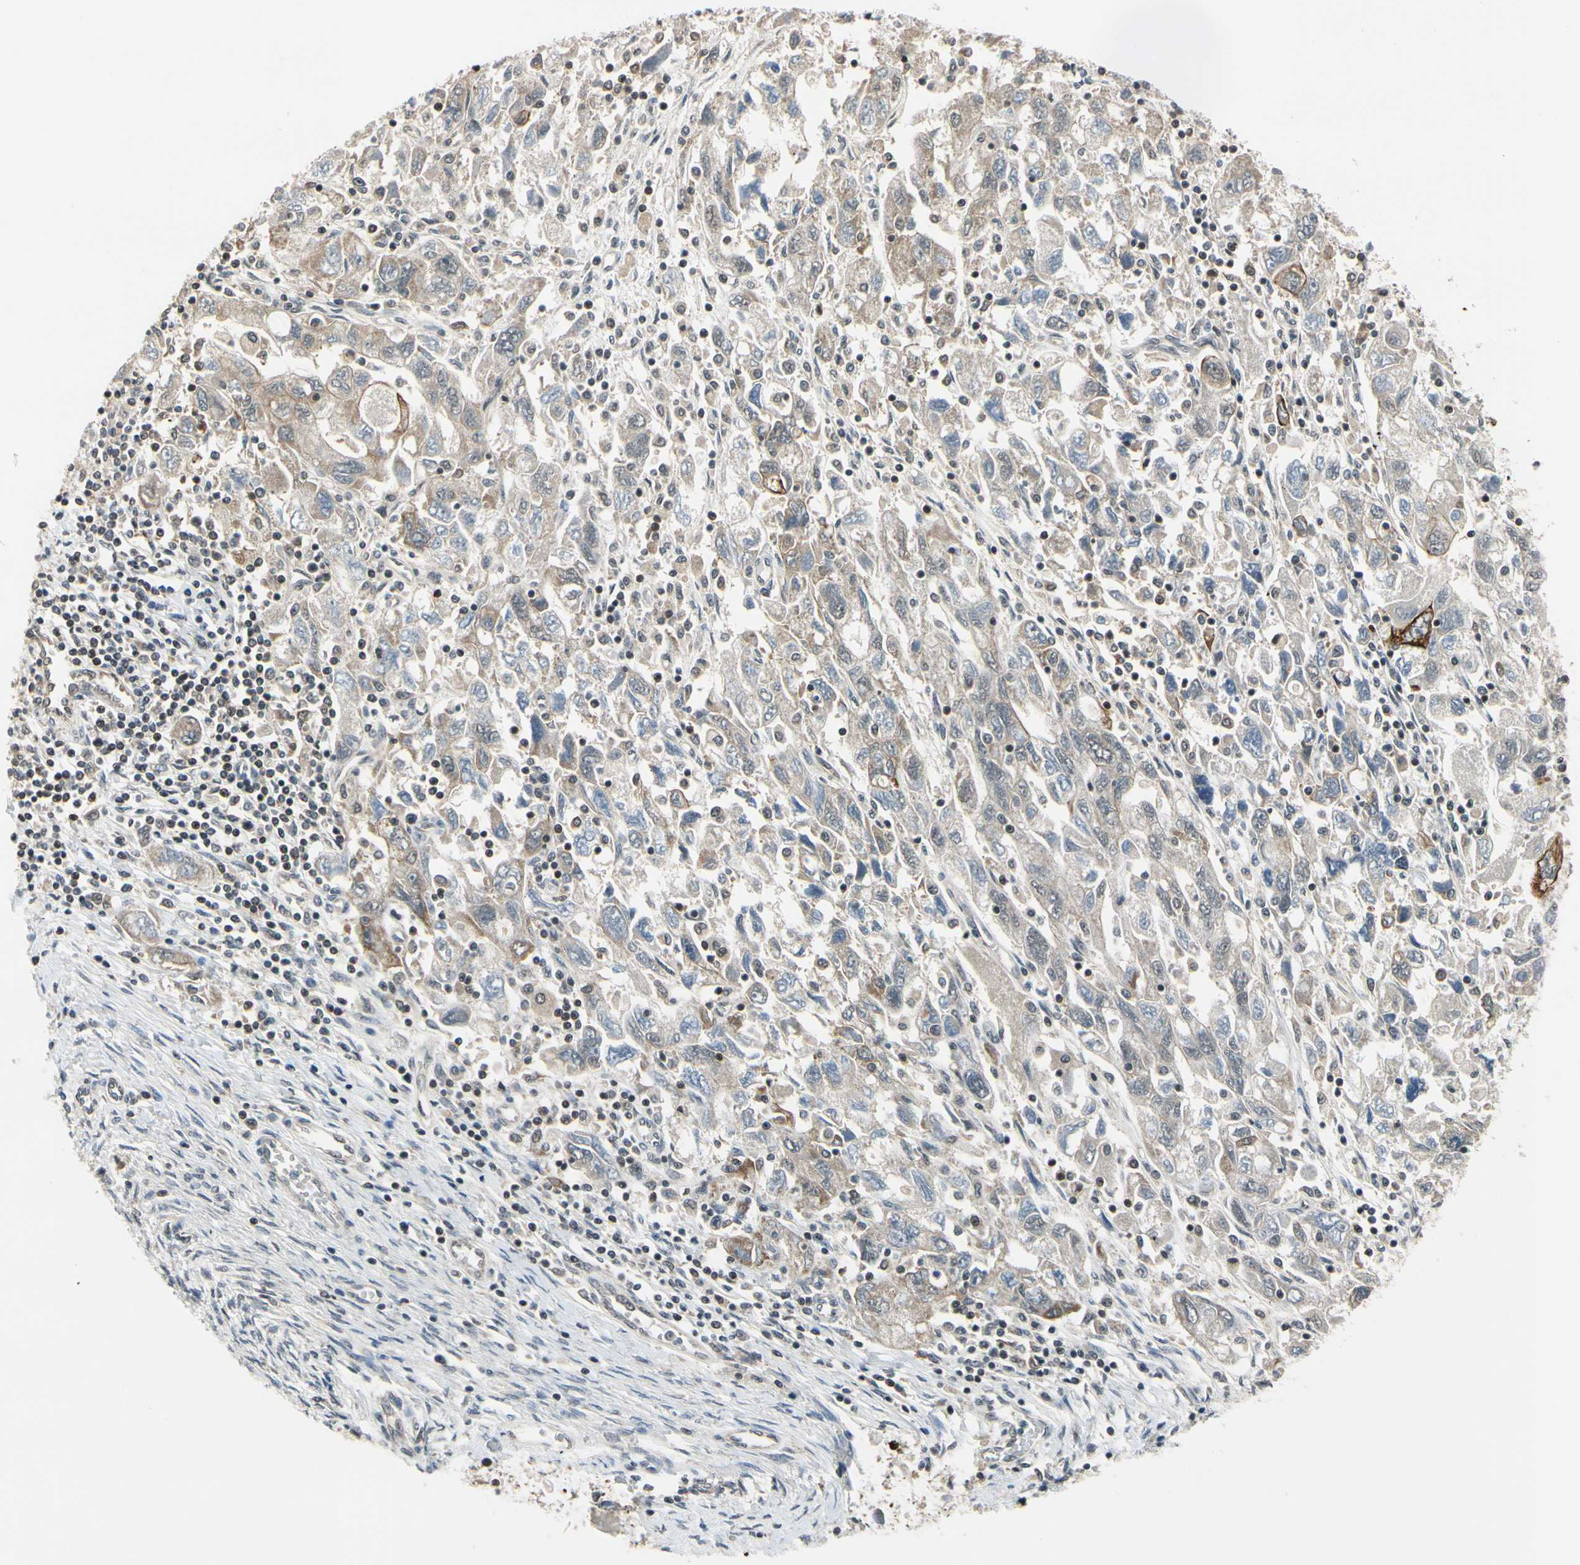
{"staining": {"intensity": "weak", "quantity": "25%-75%", "location": "cytoplasmic/membranous"}, "tissue": "ovarian cancer", "cell_type": "Tumor cells", "image_type": "cancer", "snomed": [{"axis": "morphology", "description": "Carcinoma, NOS"}, {"axis": "morphology", "description": "Cystadenocarcinoma, serous, NOS"}, {"axis": "topography", "description": "Ovary"}], "caption": "High-power microscopy captured an IHC image of ovarian cancer (carcinoma), revealing weak cytoplasmic/membranous expression in approximately 25%-75% of tumor cells.", "gene": "TAF12", "patient": {"sex": "female", "age": 69}}